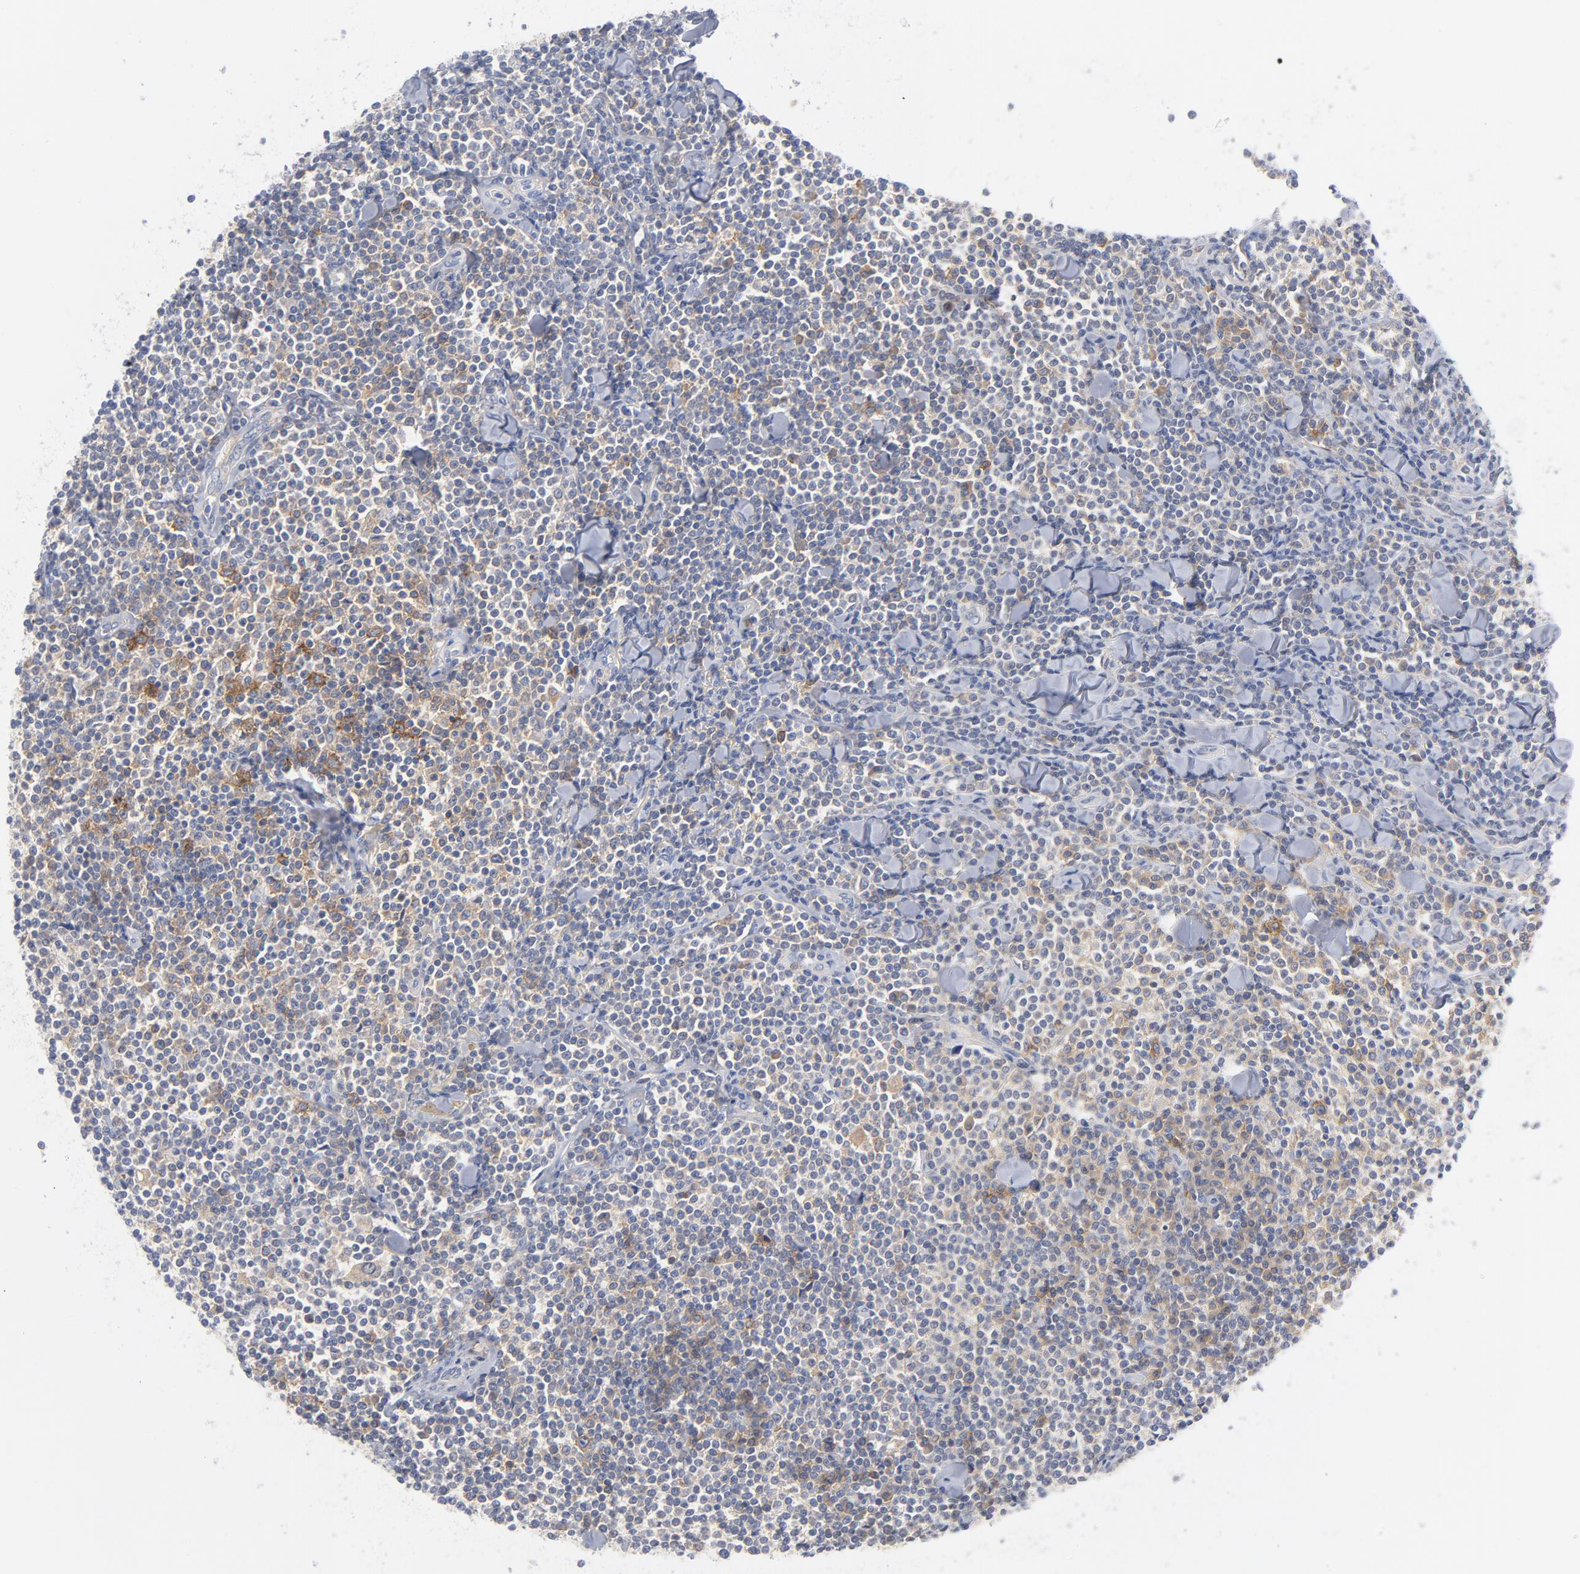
{"staining": {"intensity": "moderate", "quantity": "<25%", "location": "cytoplasmic/membranous"}, "tissue": "lymphoma", "cell_type": "Tumor cells", "image_type": "cancer", "snomed": [{"axis": "morphology", "description": "Malignant lymphoma, non-Hodgkin's type, Low grade"}, {"axis": "topography", "description": "Soft tissue"}], "caption": "Human low-grade malignant lymphoma, non-Hodgkin's type stained with a protein marker reveals moderate staining in tumor cells.", "gene": "CD86", "patient": {"sex": "male", "age": 92}}